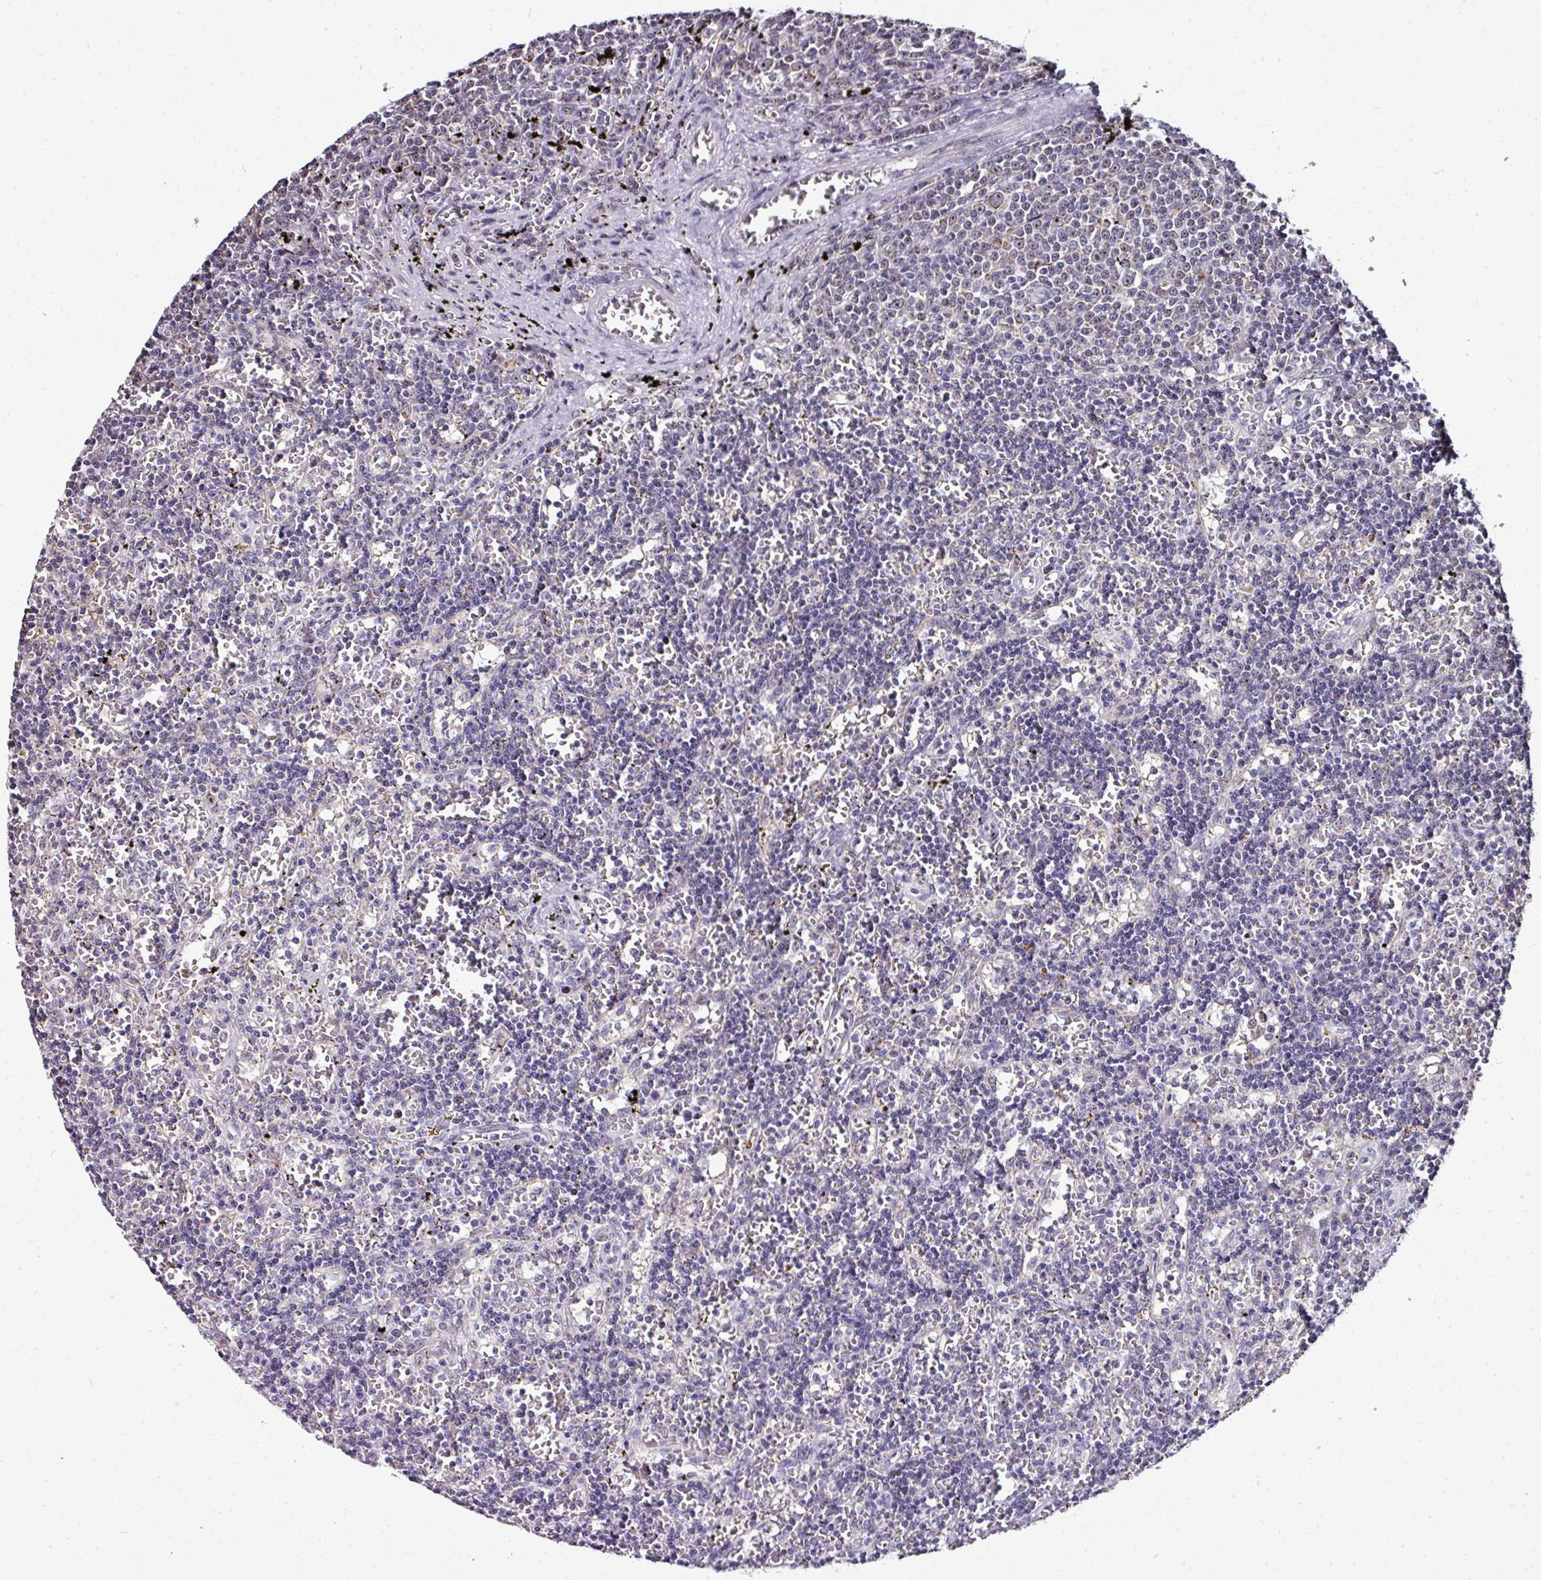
{"staining": {"intensity": "negative", "quantity": "none", "location": "none"}, "tissue": "lymphoma", "cell_type": "Tumor cells", "image_type": "cancer", "snomed": [{"axis": "morphology", "description": "Malignant lymphoma, non-Hodgkin's type, Low grade"}, {"axis": "topography", "description": "Spleen"}], "caption": "The photomicrograph reveals no staining of tumor cells in low-grade malignant lymphoma, non-Hodgkin's type. (Brightfield microscopy of DAB (3,3'-diaminobenzidine) immunohistochemistry (IHC) at high magnification).", "gene": "NACC2", "patient": {"sex": "male", "age": 60}}